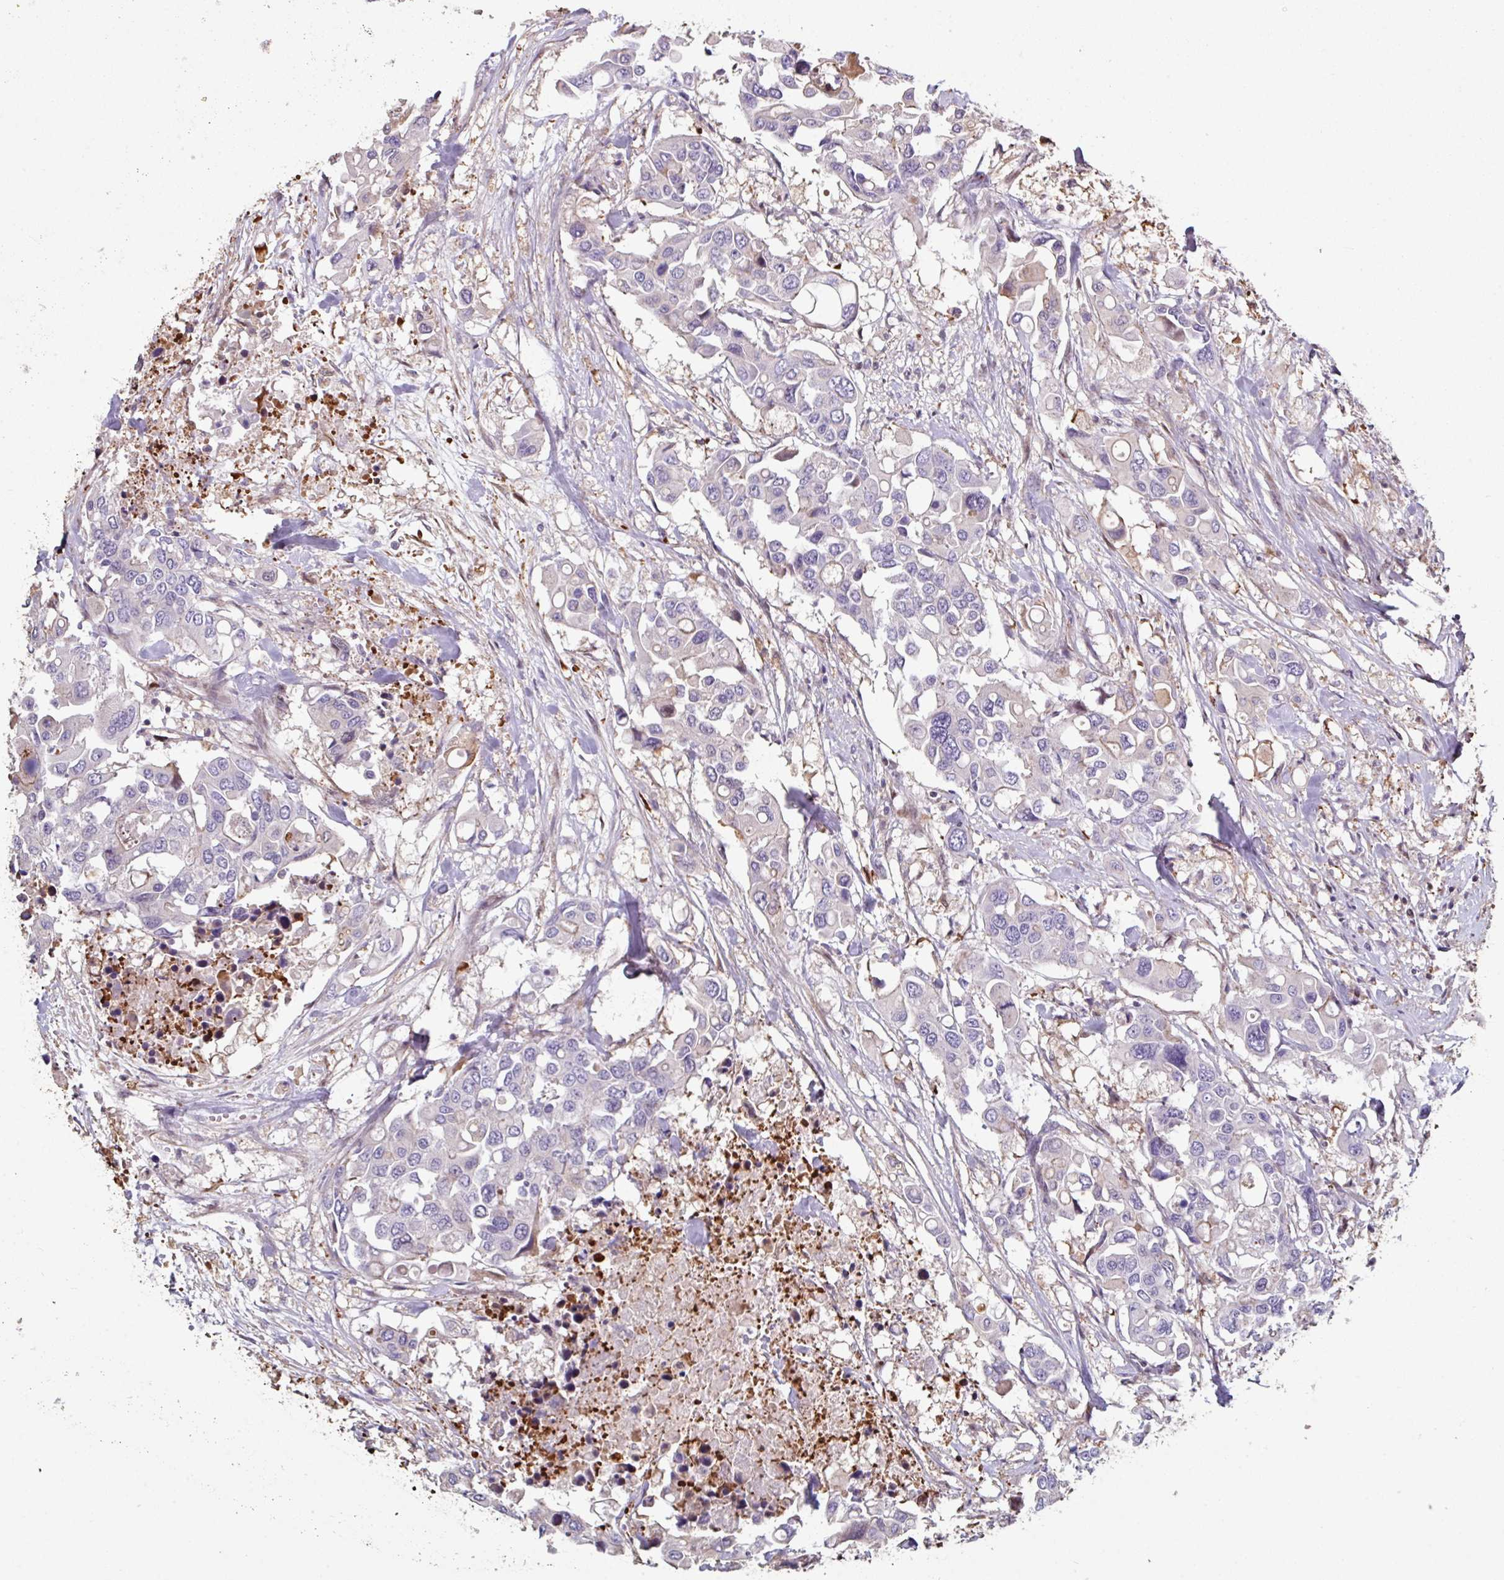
{"staining": {"intensity": "negative", "quantity": "none", "location": "none"}, "tissue": "colorectal cancer", "cell_type": "Tumor cells", "image_type": "cancer", "snomed": [{"axis": "morphology", "description": "Adenocarcinoma, NOS"}, {"axis": "topography", "description": "Colon"}], "caption": "Histopathology image shows no protein staining in tumor cells of adenocarcinoma (colorectal) tissue. (DAB IHC, high magnification).", "gene": "ANO9", "patient": {"sex": "male", "age": 77}}